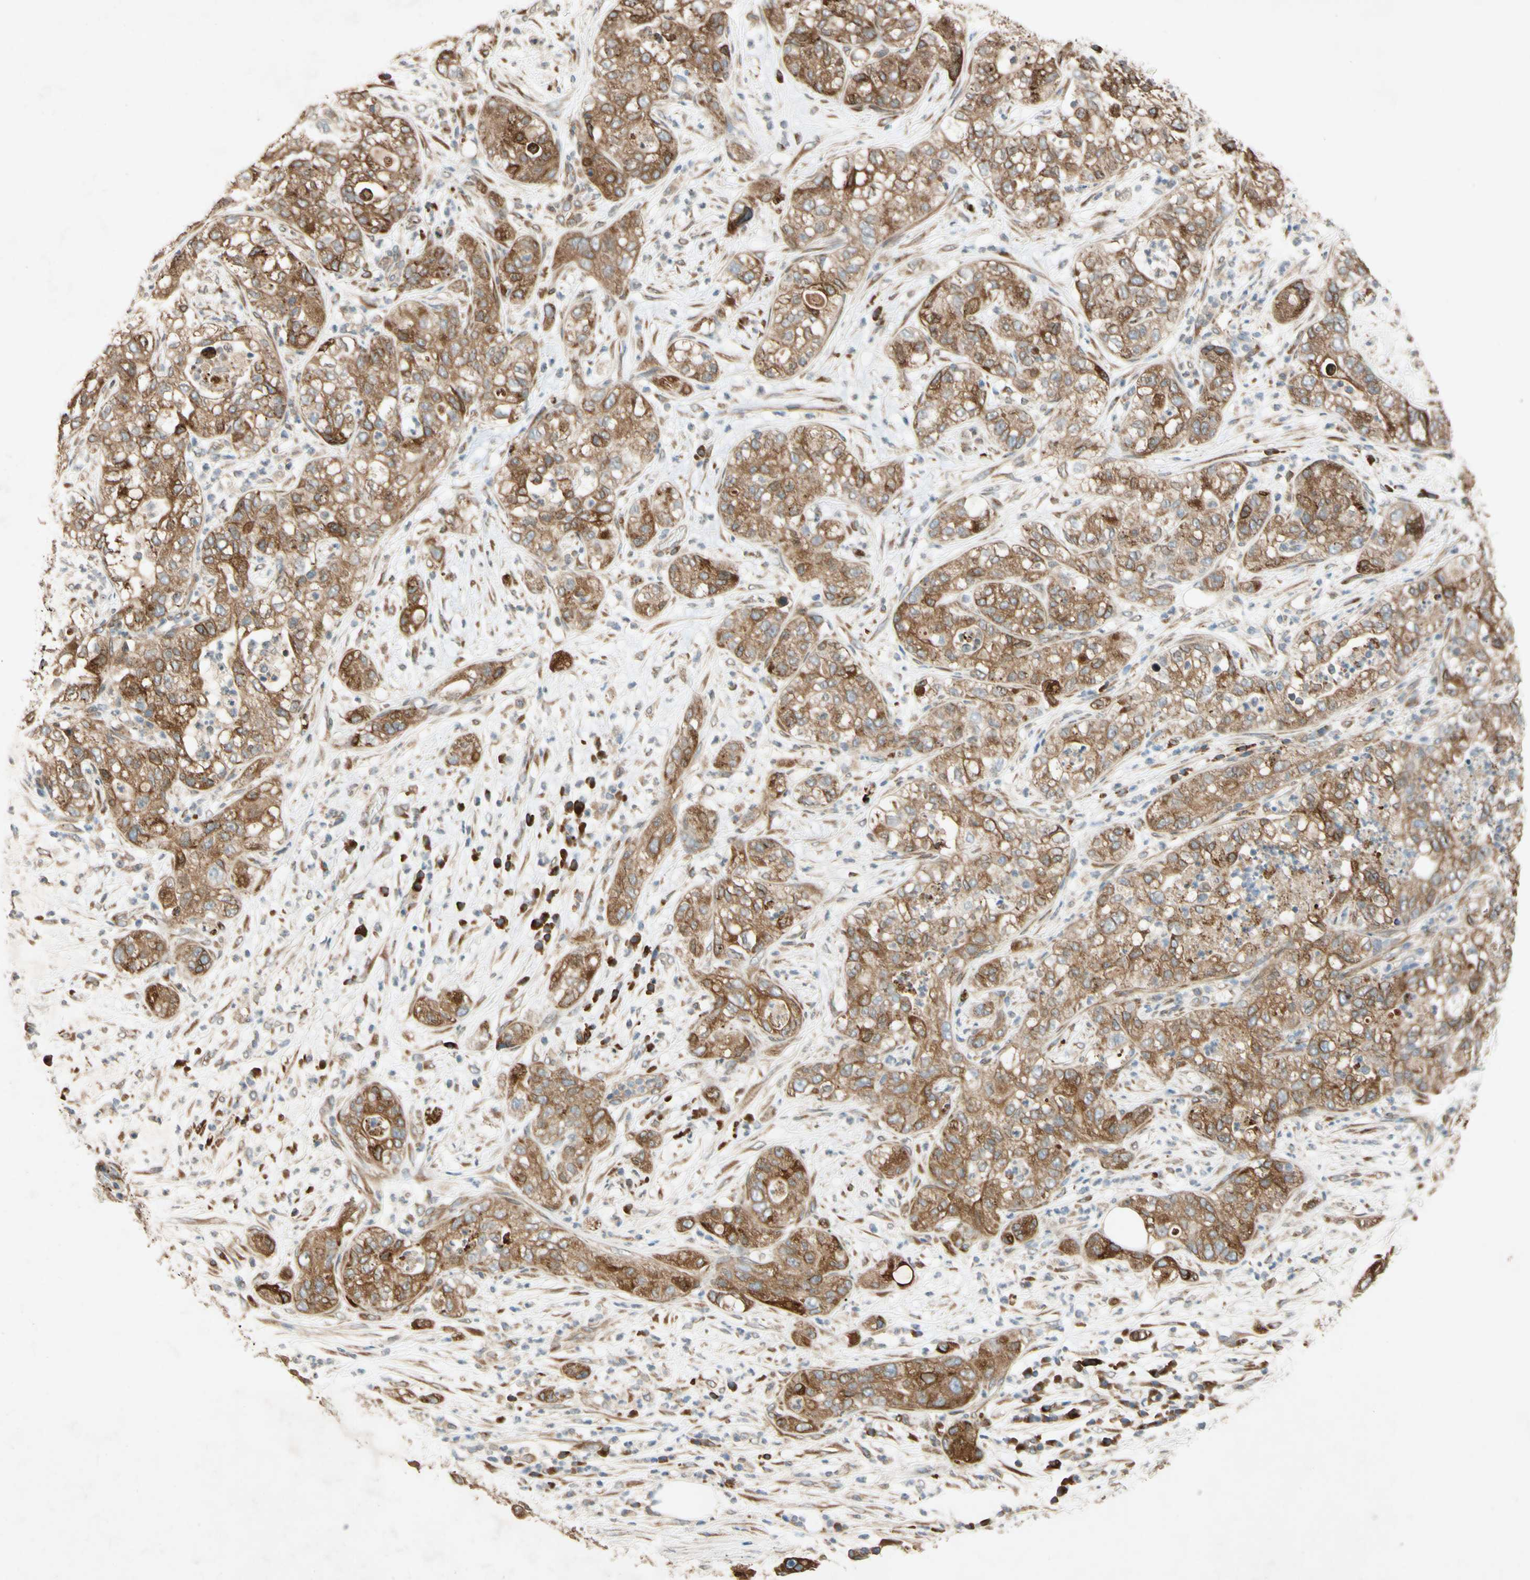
{"staining": {"intensity": "moderate", "quantity": ">75%", "location": "cytoplasmic/membranous,nuclear"}, "tissue": "pancreatic cancer", "cell_type": "Tumor cells", "image_type": "cancer", "snomed": [{"axis": "morphology", "description": "Adenocarcinoma, NOS"}, {"axis": "topography", "description": "Pancreas"}], "caption": "A medium amount of moderate cytoplasmic/membranous and nuclear positivity is identified in about >75% of tumor cells in pancreatic cancer (adenocarcinoma) tissue. Nuclei are stained in blue.", "gene": "PTPRU", "patient": {"sex": "female", "age": 78}}